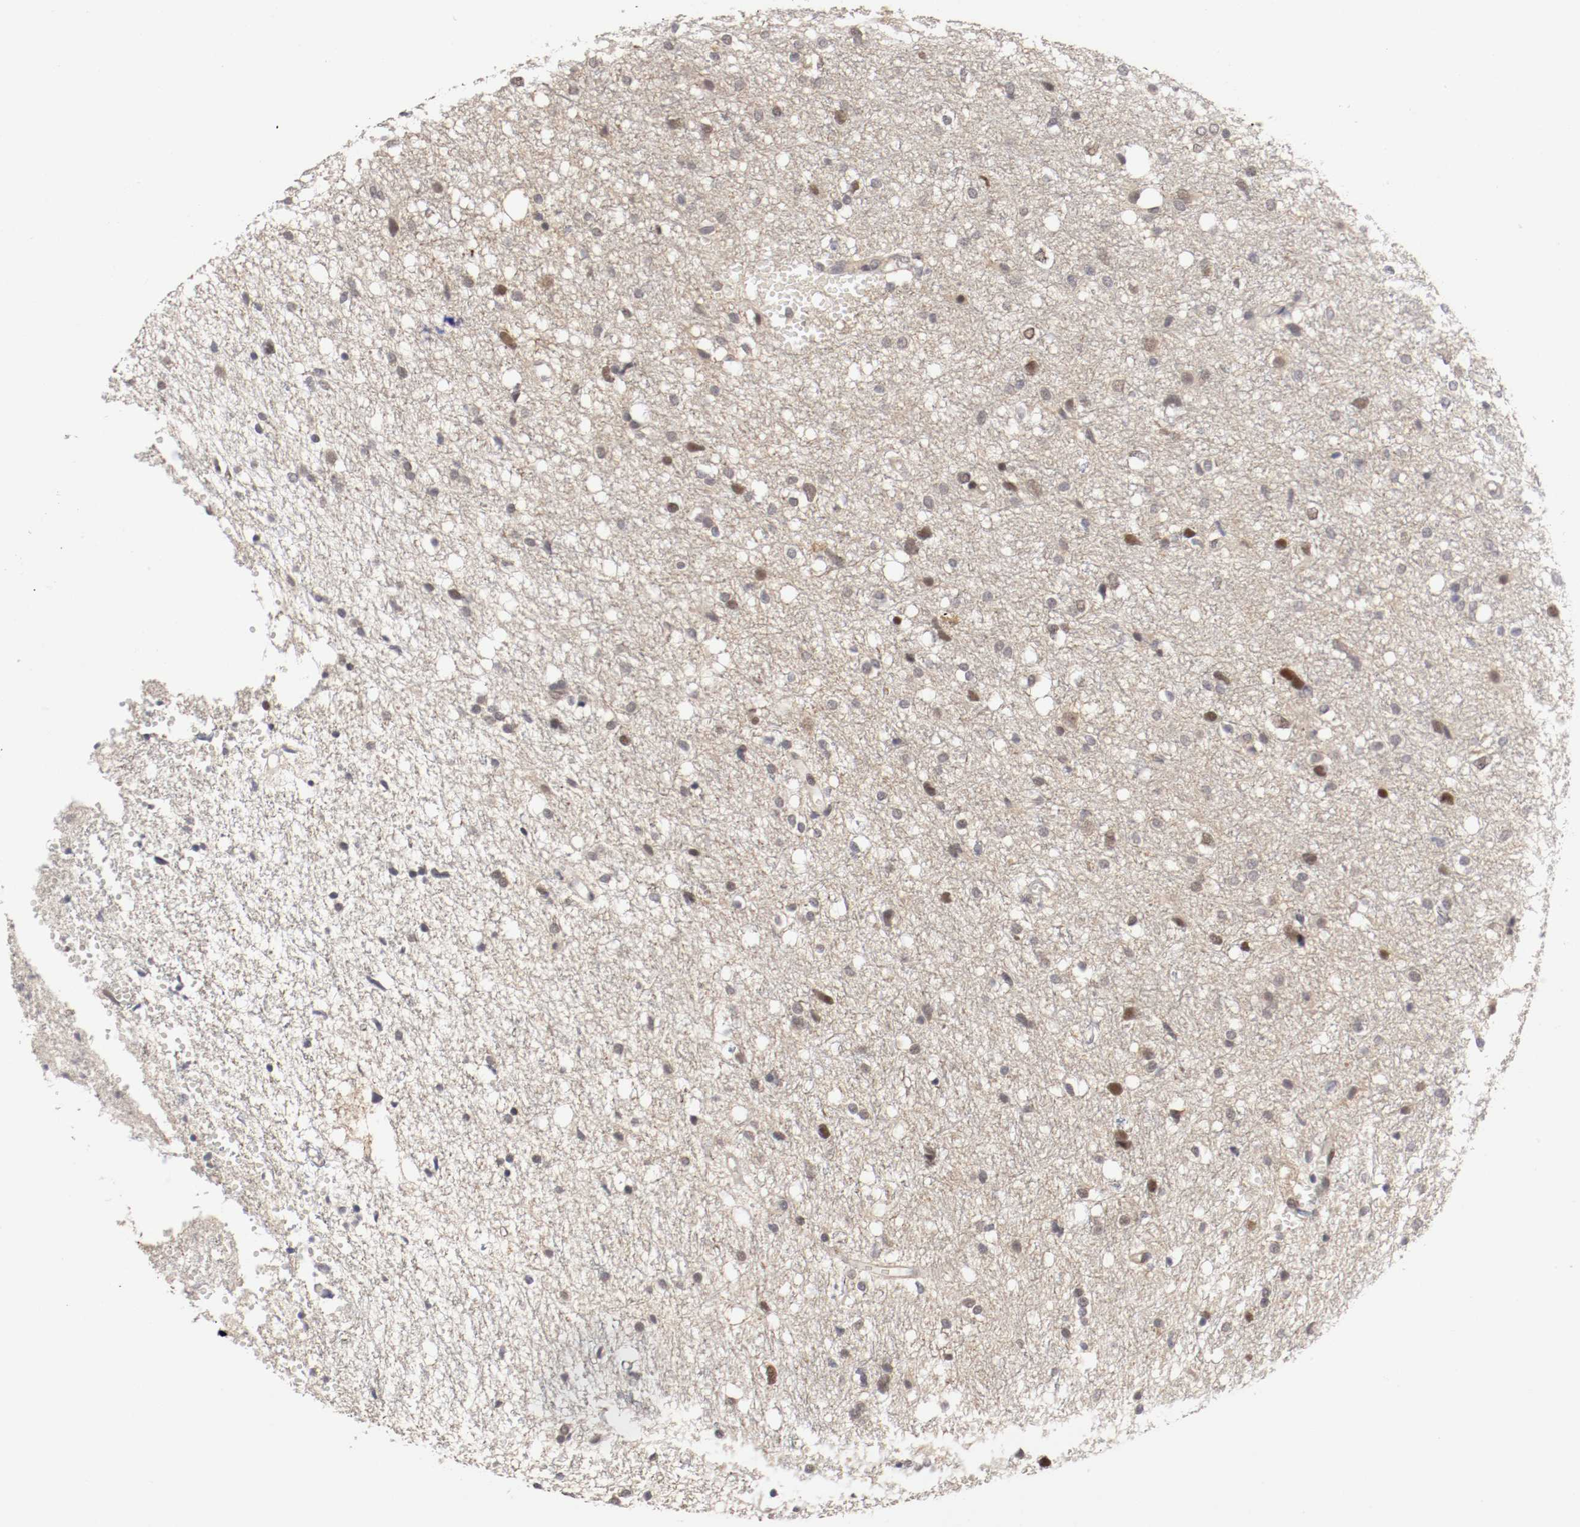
{"staining": {"intensity": "weak", "quantity": "<25%", "location": "nuclear"}, "tissue": "glioma", "cell_type": "Tumor cells", "image_type": "cancer", "snomed": [{"axis": "morphology", "description": "Glioma, malignant, High grade"}, {"axis": "topography", "description": "Brain"}], "caption": "This is an immunohistochemistry (IHC) image of glioma. There is no expression in tumor cells.", "gene": "DNMT3B", "patient": {"sex": "female", "age": 59}}